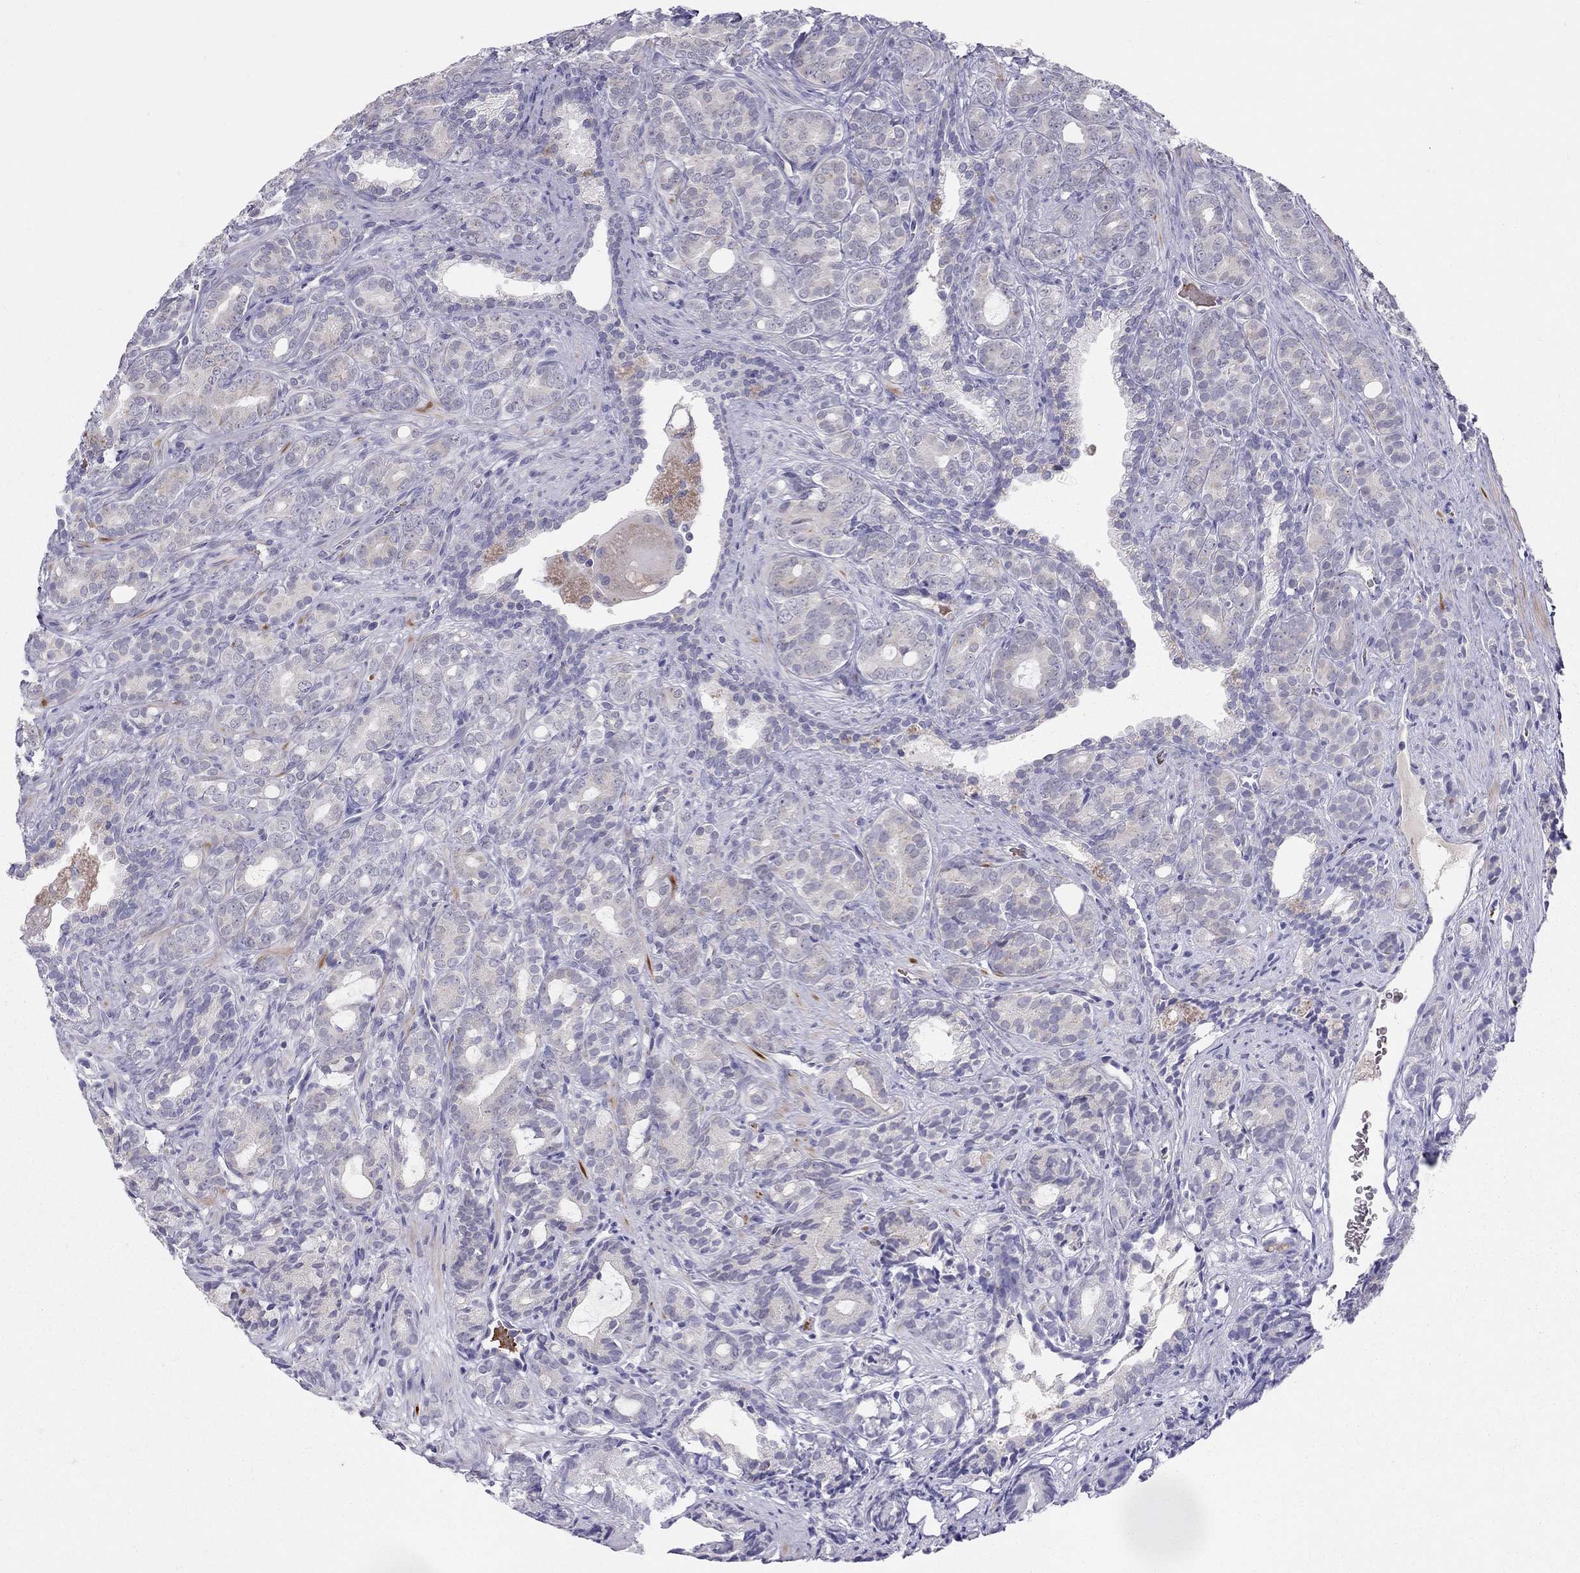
{"staining": {"intensity": "negative", "quantity": "none", "location": "none"}, "tissue": "prostate cancer", "cell_type": "Tumor cells", "image_type": "cancer", "snomed": [{"axis": "morphology", "description": "Adenocarcinoma, High grade"}, {"axis": "topography", "description": "Prostate"}], "caption": "DAB immunohistochemical staining of high-grade adenocarcinoma (prostate) reveals no significant staining in tumor cells.", "gene": "FRMD1", "patient": {"sex": "male", "age": 84}}